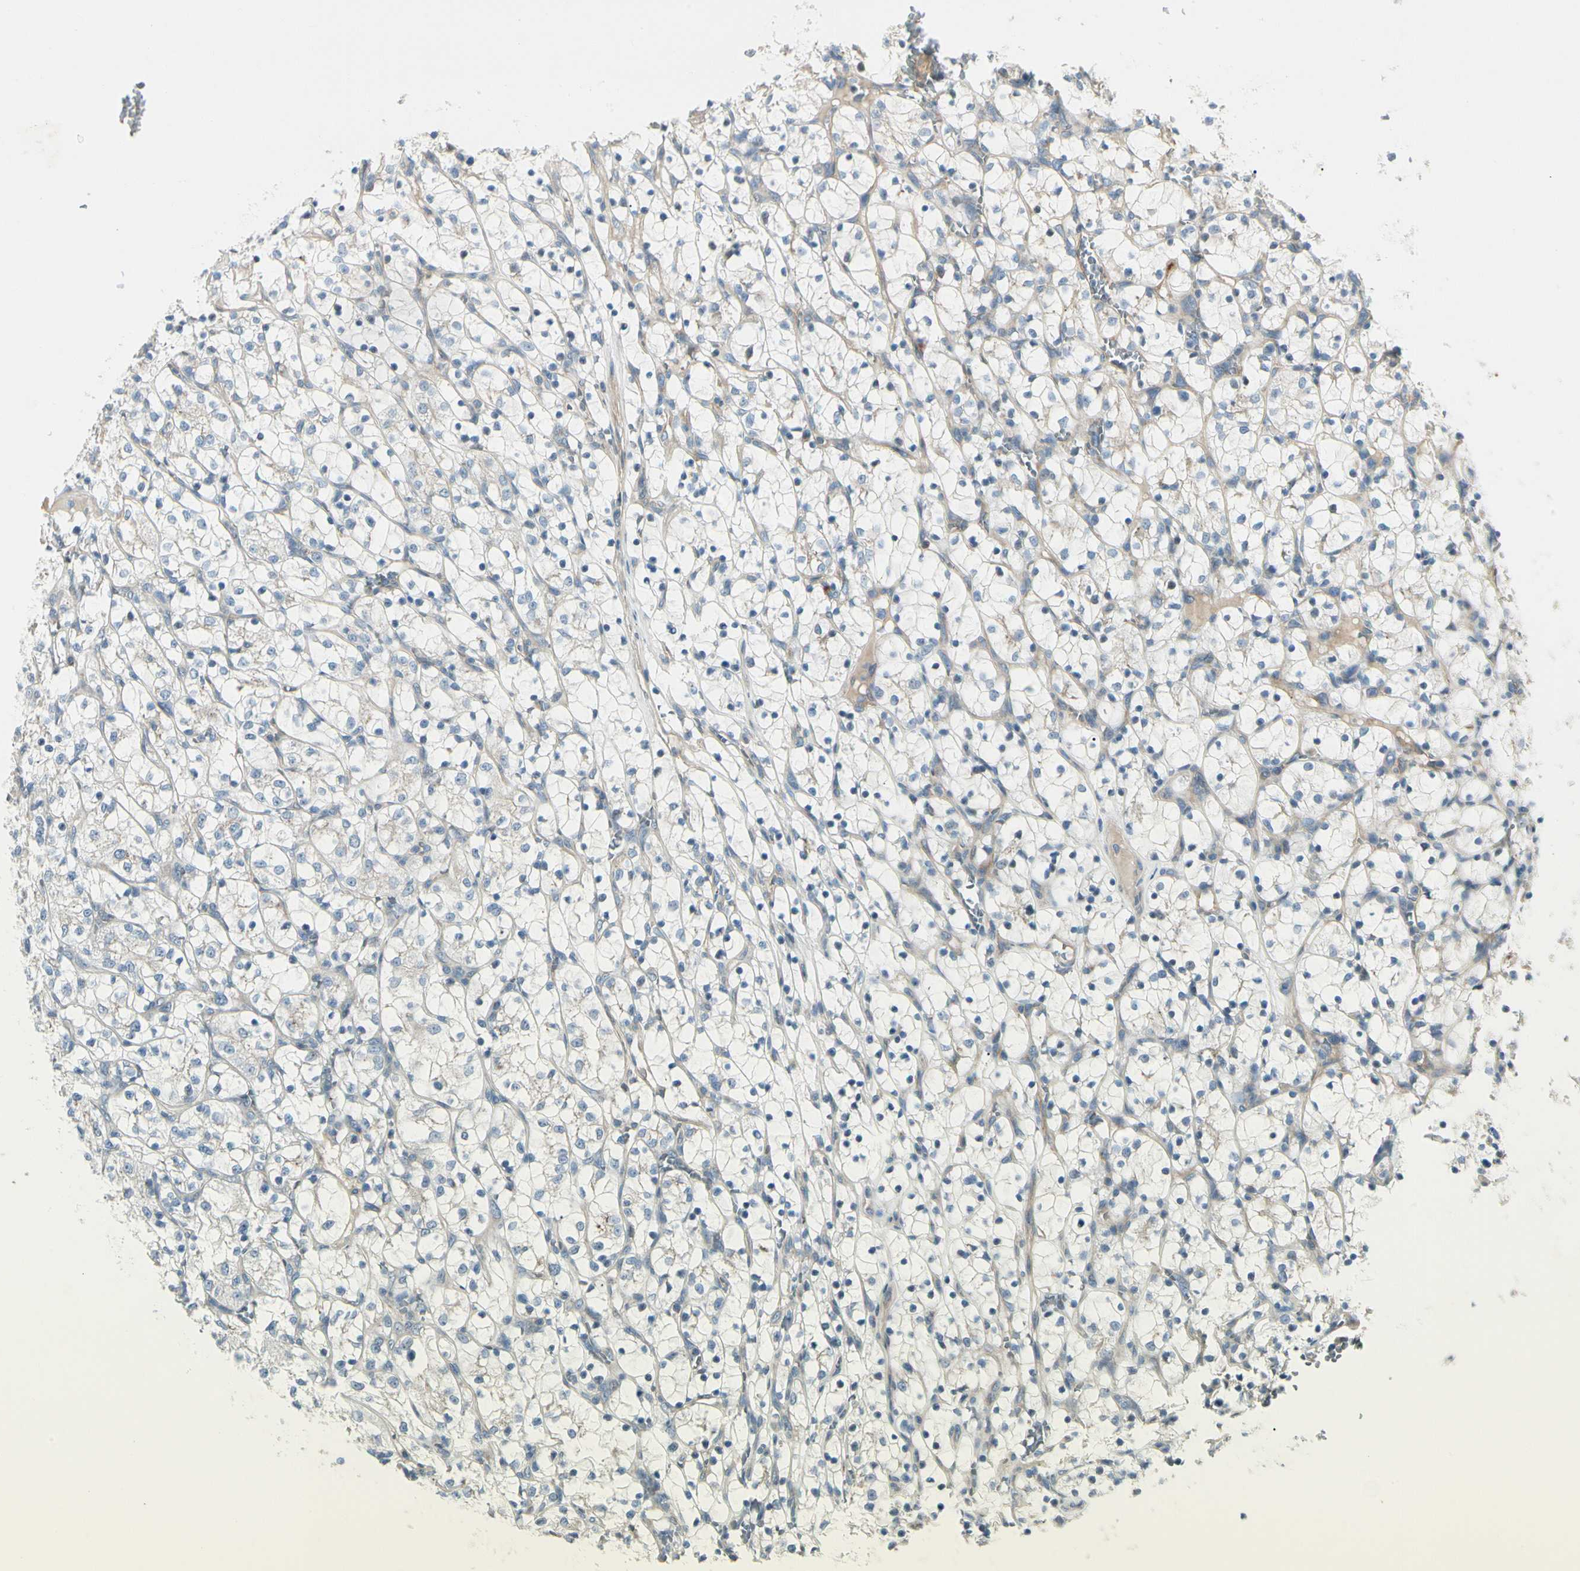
{"staining": {"intensity": "negative", "quantity": "none", "location": "none"}, "tissue": "renal cancer", "cell_type": "Tumor cells", "image_type": "cancer", "snomed": [{"axis": "morphology", "description": "Adenocarcinoma, NOS"}, {"axis": "topography", "description": "Kidney"}], "caption": "Tumor cells are negative for protein expression in human renal adenocarcinoma. Nuclei are stained in blue.", "gene": "ABCA3", "patient": {"sex": "female", "age": 69}}